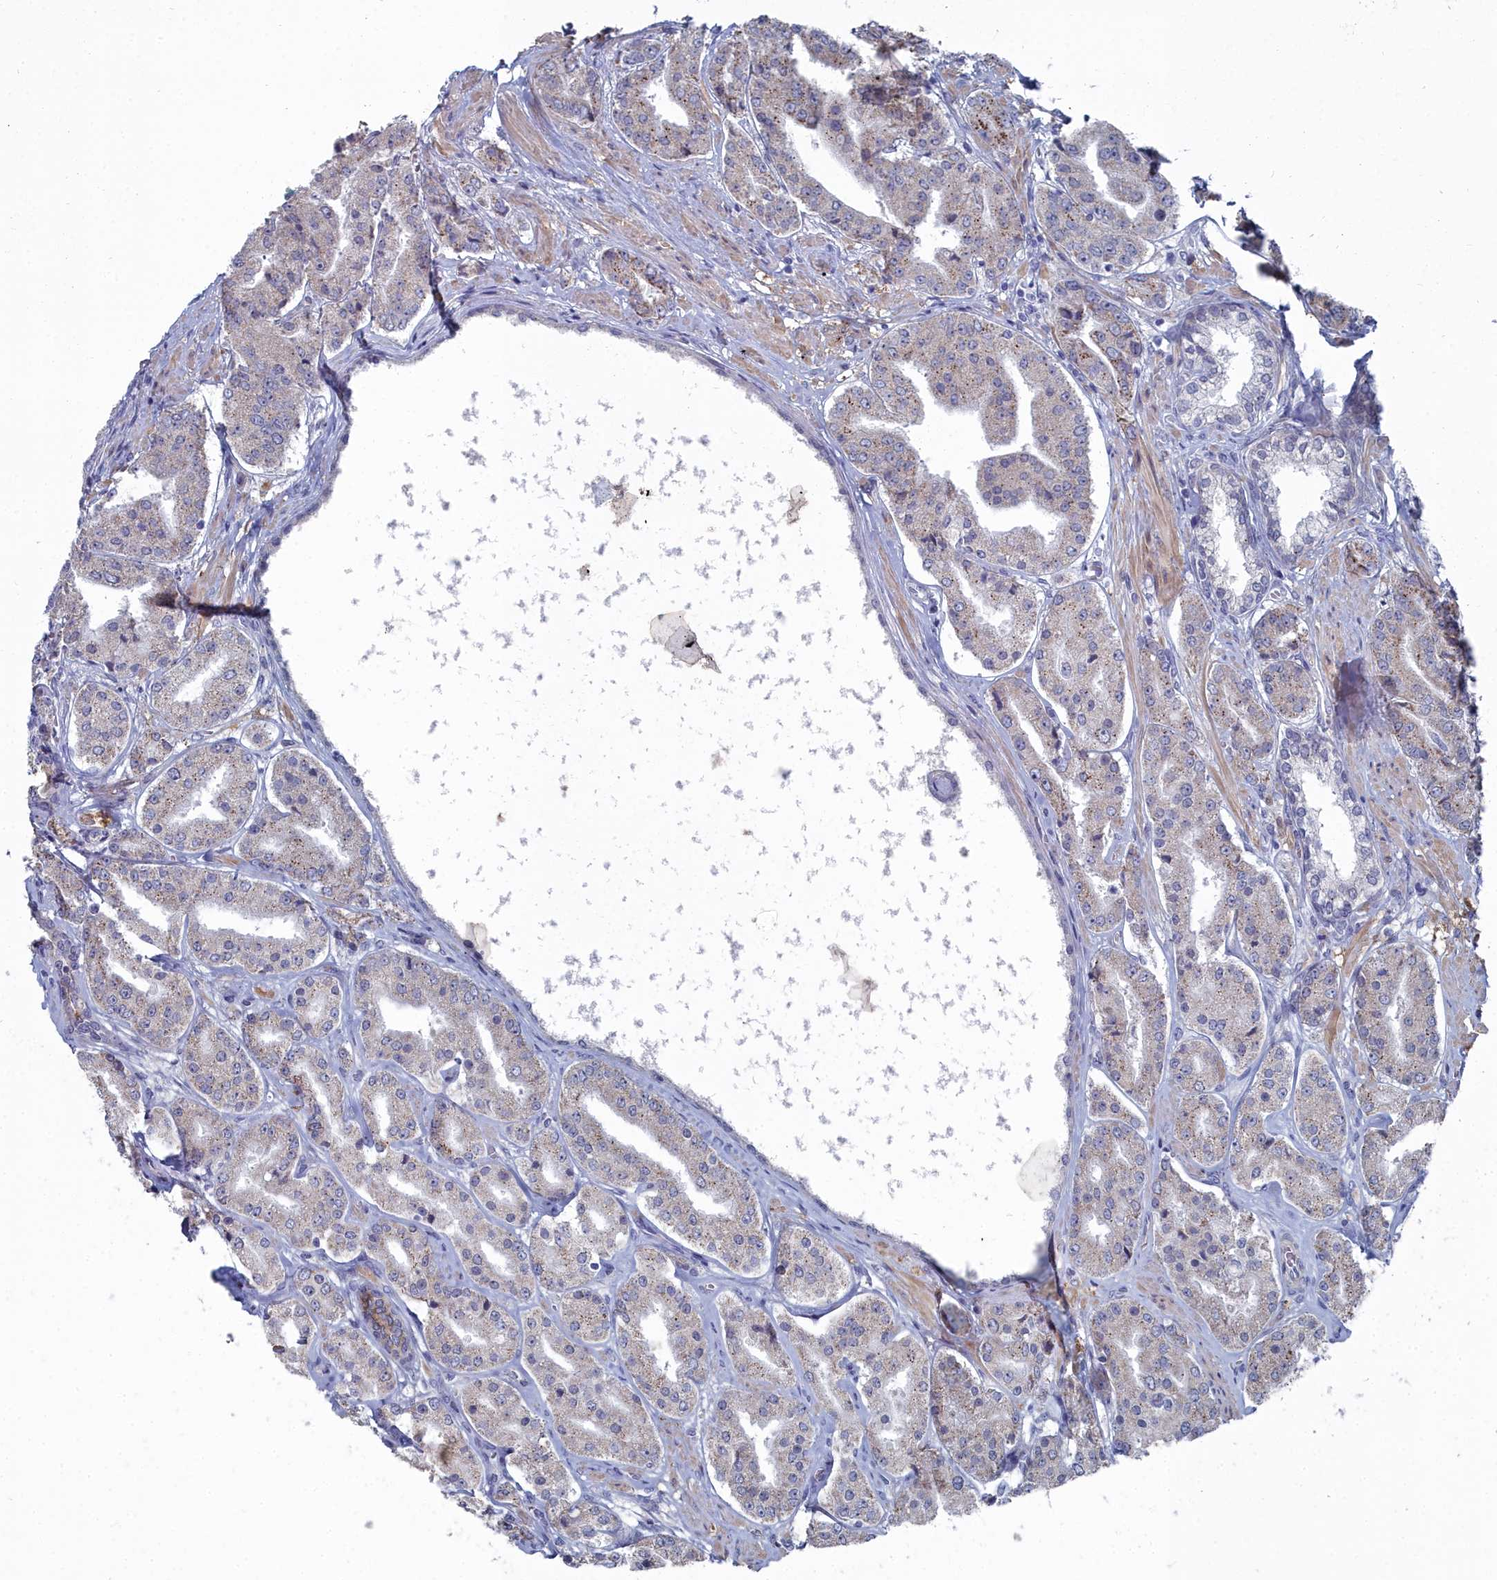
{"staining": {"intensity": "moderate", "quantity": "<25%", "location": "cytoplasmic/membranous"}, "tissue": "prostate cancer", "cell_type": "Tumor cells", "image_type": "cancer", "snomed": [{"axis": "morphology", "description": "Adenocarcinoma, High grade"}, {"axis": "topography", "description": "Prostate"}], "caption": "Human adenocarcinoma (high-grade) (prostate) stained with a protein marker shows moderate staining in tumor cells.", "gene": "SHISAL2A", "patient": {"sex": "male", "age": 63}}